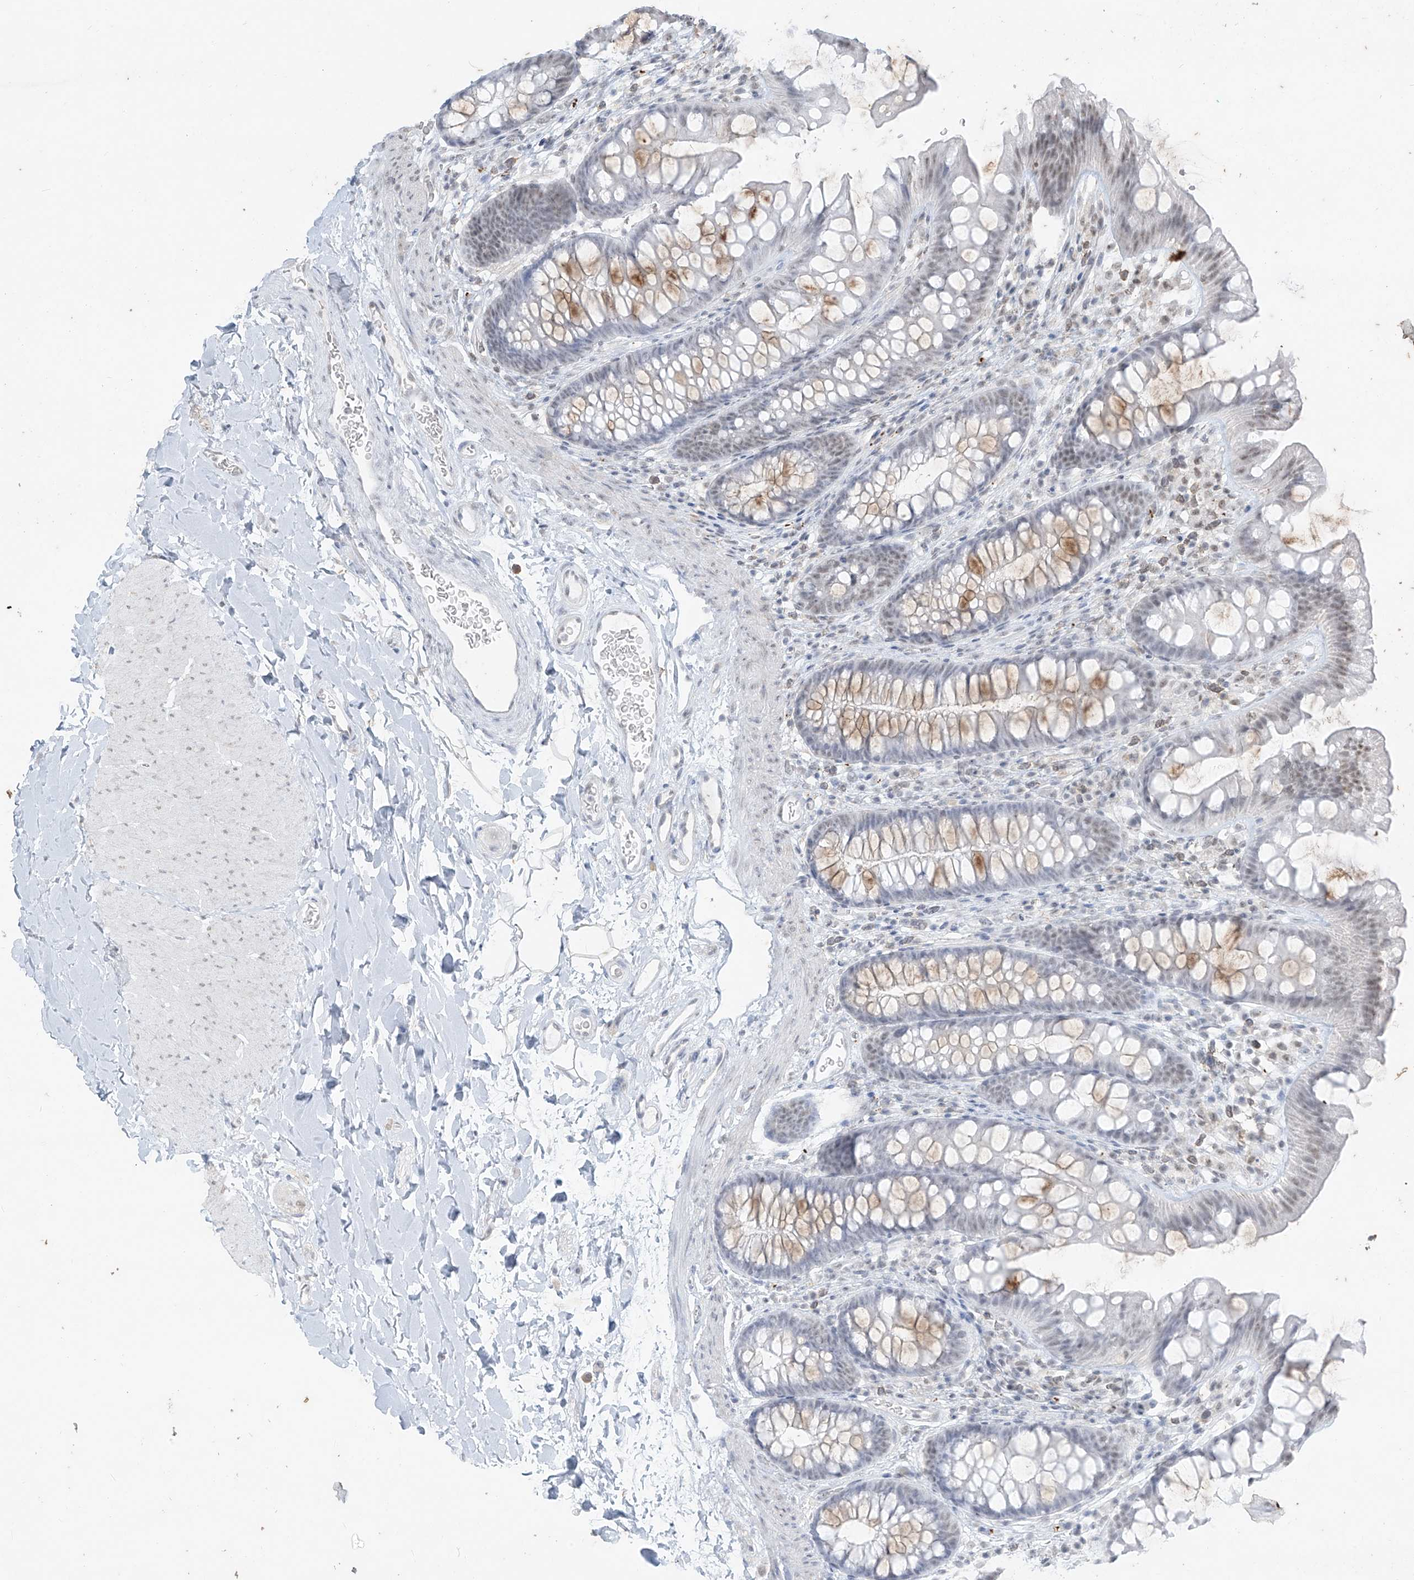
{"staining": {"intensity": "weak", "quantity": "<25%", "location": "nuclear"}, "tissue": "colon", "cell_type": "Endothelial cells", "image_type": "normal", "snomed": [{"axis": "morphology", "description": "Normal tissue, NOS"}, {"axis": "topography", "description": "Colon"}], "caption": "Endothelial cells show no significant protein staining in unremarkable colon.", "gene": "TFEC", "patient": {"sex": "female", "age": 62}}